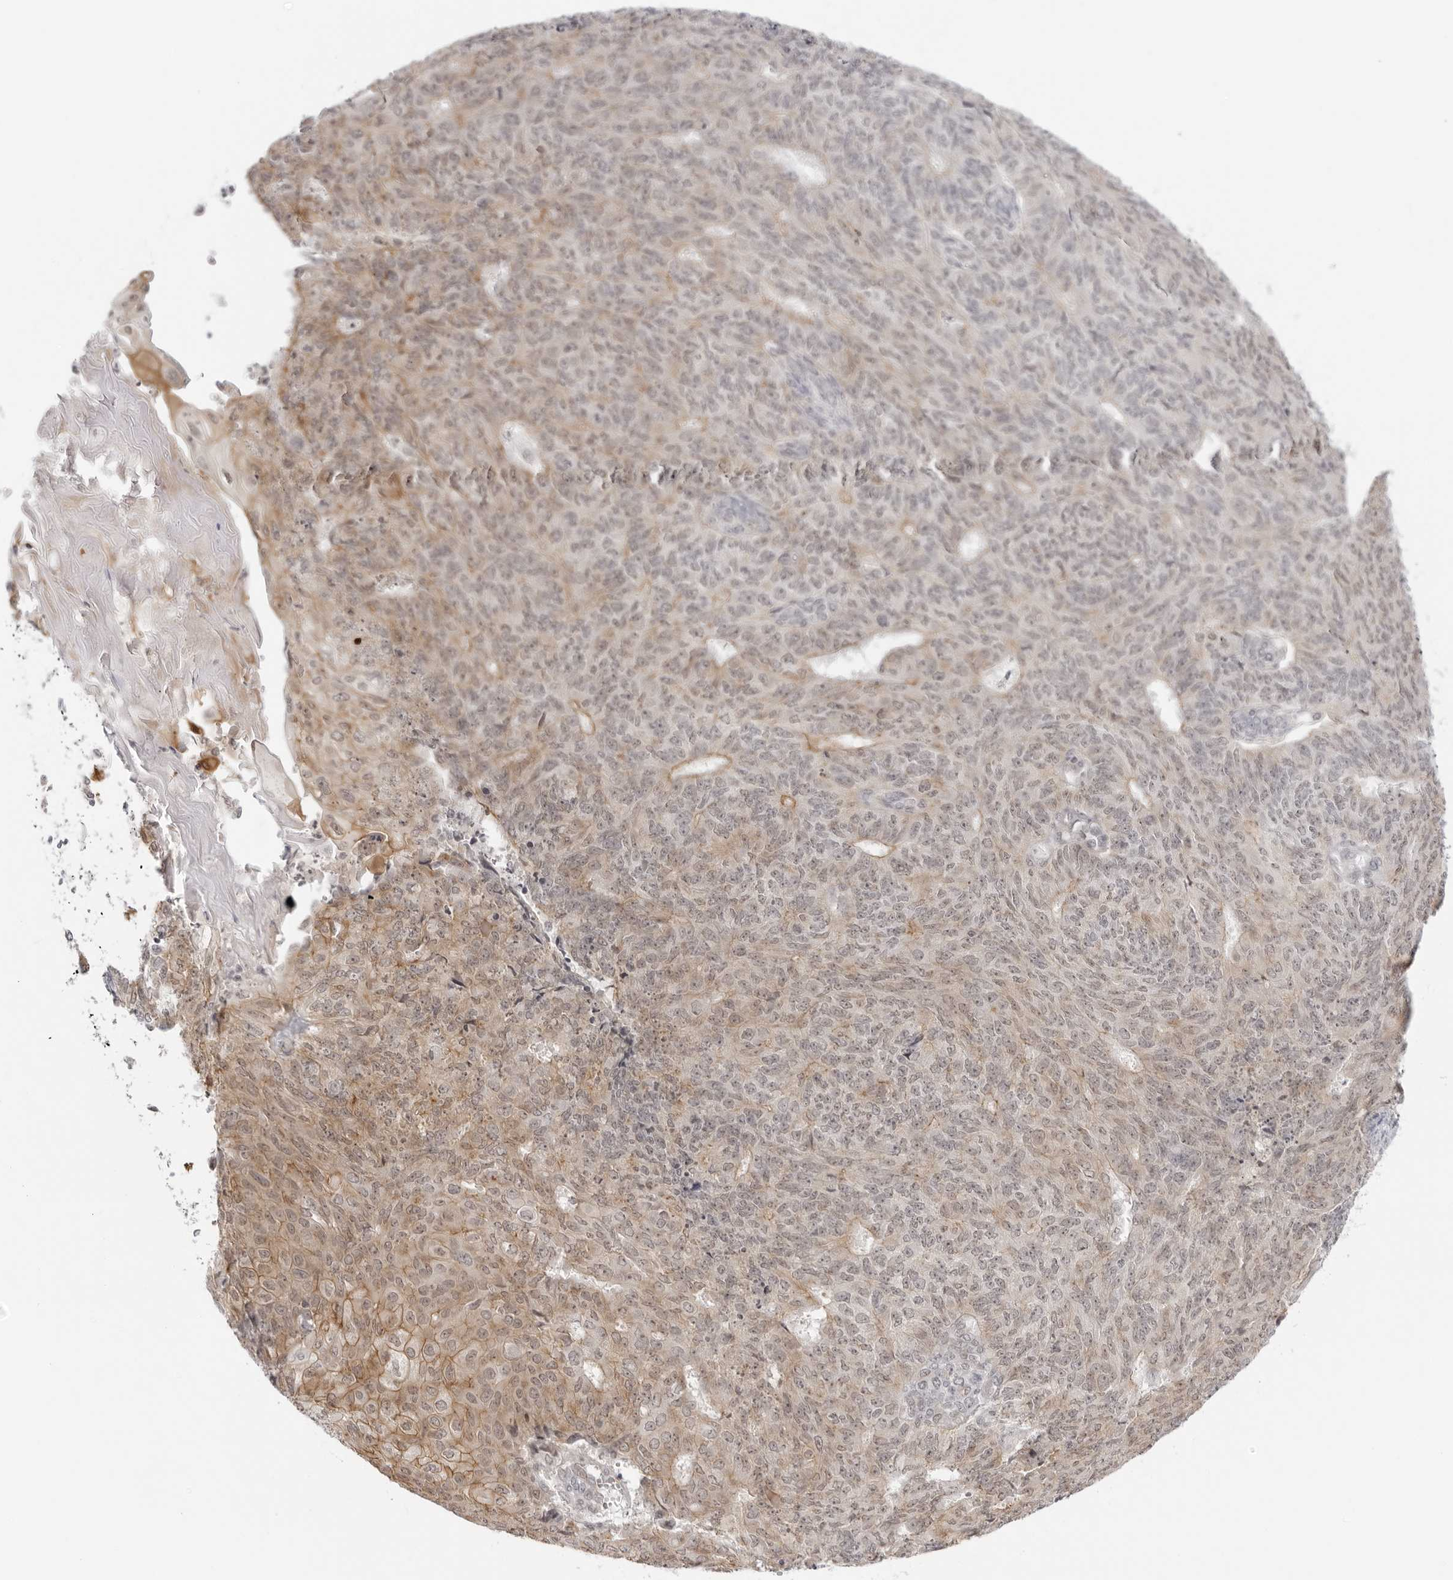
{"staining": {"intensity": "moderate", "quantity": "<25%", "location": "cytoplasmic/membranous"}, "tissue": "endometrial cancer", "cell_type": "Tumor cells", "image_type": "cancer", "snomed": [{"axis": "morphology", "description": "Adenocarcinoma, NOS"}, {"axis": "topography", "description": "Endometrium"}], "caption": "This image reveals immunohistochemistry staining of human endometrial adenocarcinoma, with low moderate cytoplasmic/membranous positivity in approximately <25% of tumor cells.", "gene": "TRAPPC3", "patient": {"sex": "female", "age": 32}}